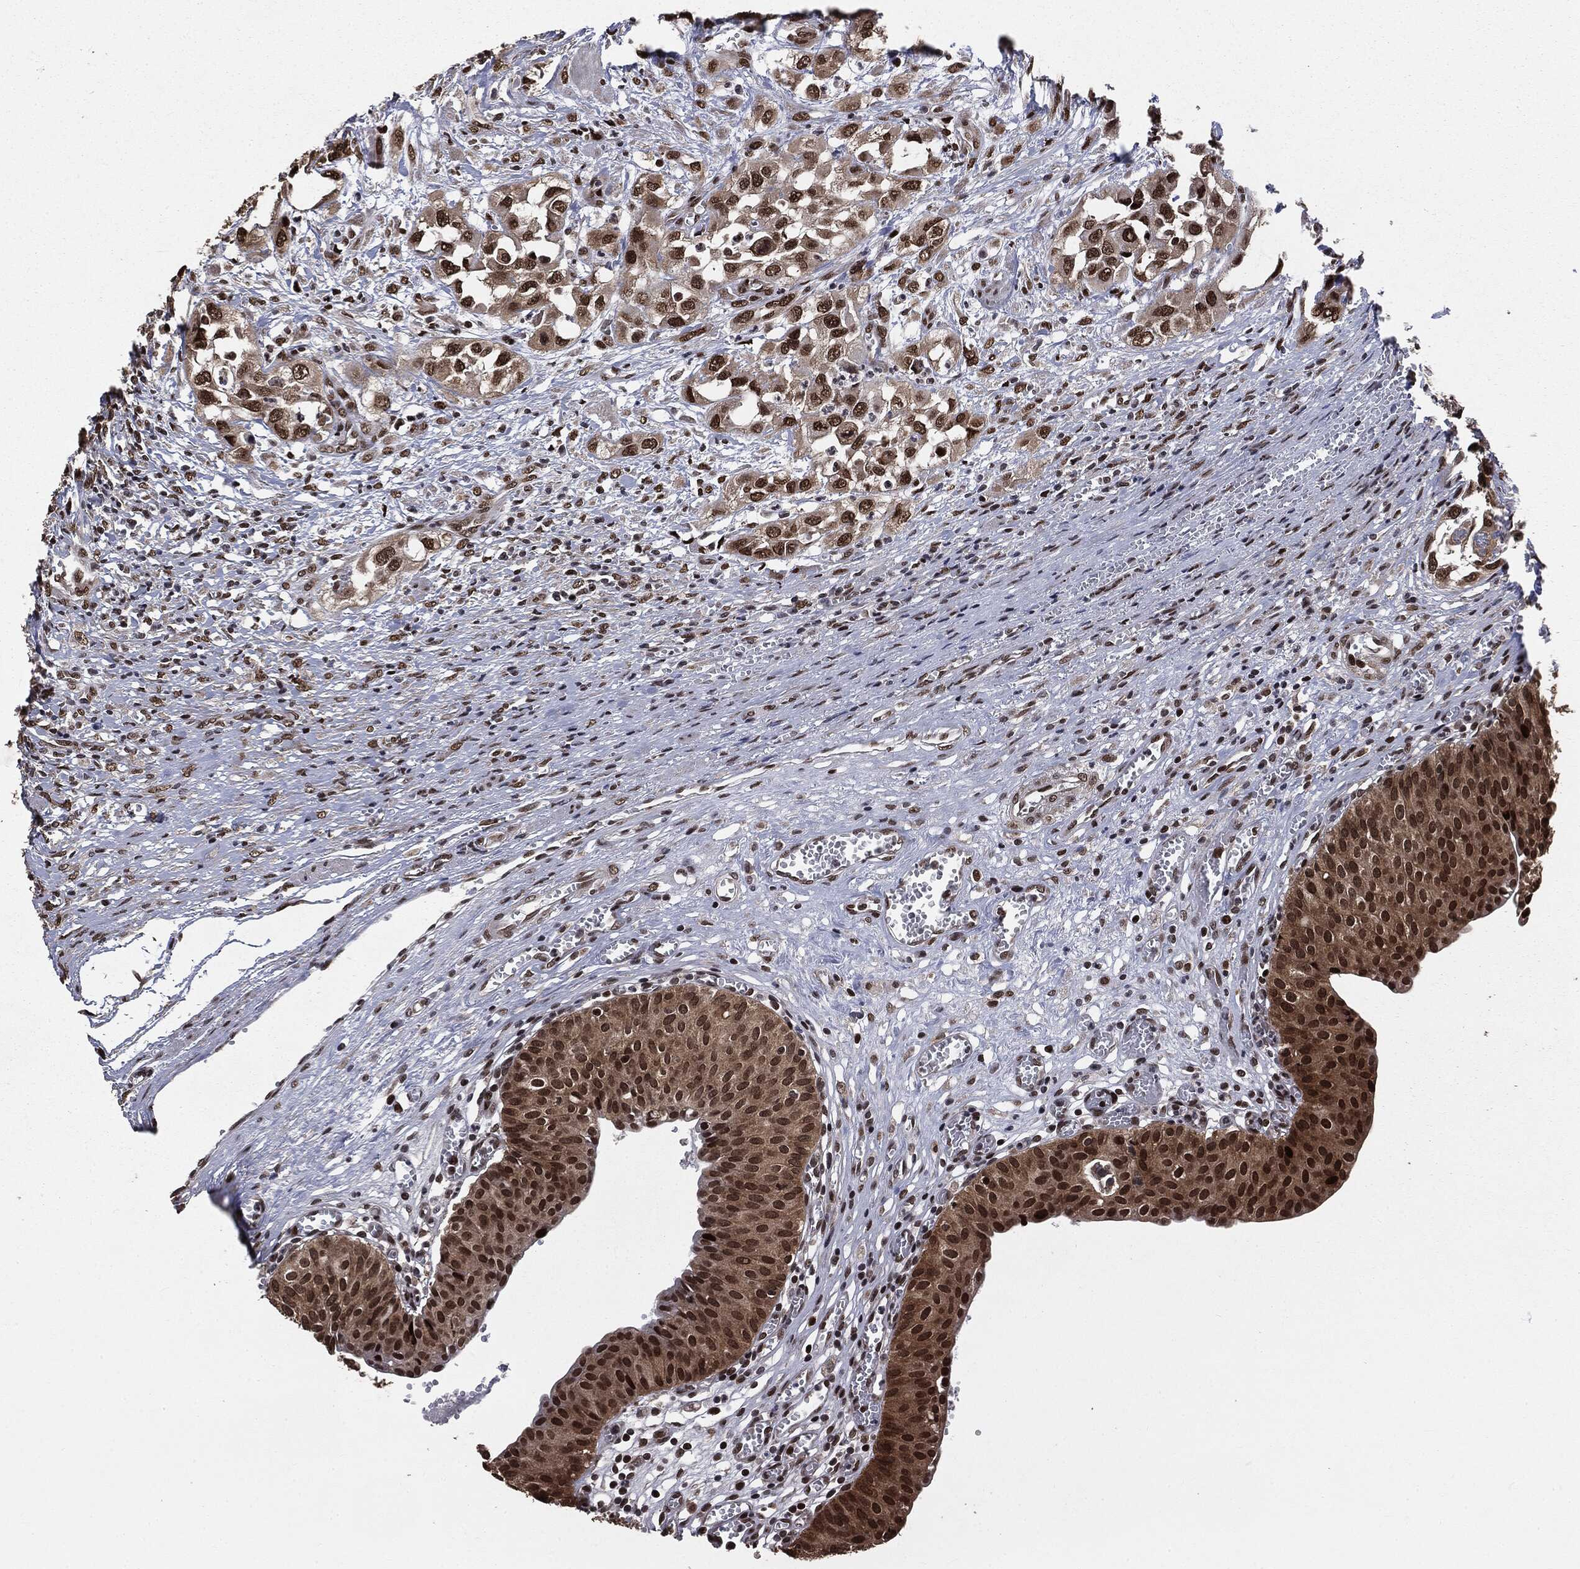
{"staining": {"intensity": "strong", "quantity": ">75%", "location": "cytoplasmic/membranous,nuclear"}, "tissue": "urinary bladder", "cell_type": "Urothelial cells", "image_type": "normal", "snomed": [{"axis": "morphology", "description": "Normal tissue, NOS"}, {"axis": "morphology", "description": "Urothelial carcinoma, NOS"}, {"axis": "morphology", "description": "Urothelial carcinoma, High grade"}, {"axis": "topography", "description": "Urinary bladder"}], "caption": "Immunohistochemistry histopathology image of benign human urinary bladder stained for a protein (brown), which reveals high levels of strong cytoplasmic/membranous,nuclear staining in approximately >75% of urothelial cells.", "gene": "DVL2", "patient": {"sex": "male", "age": 57}}